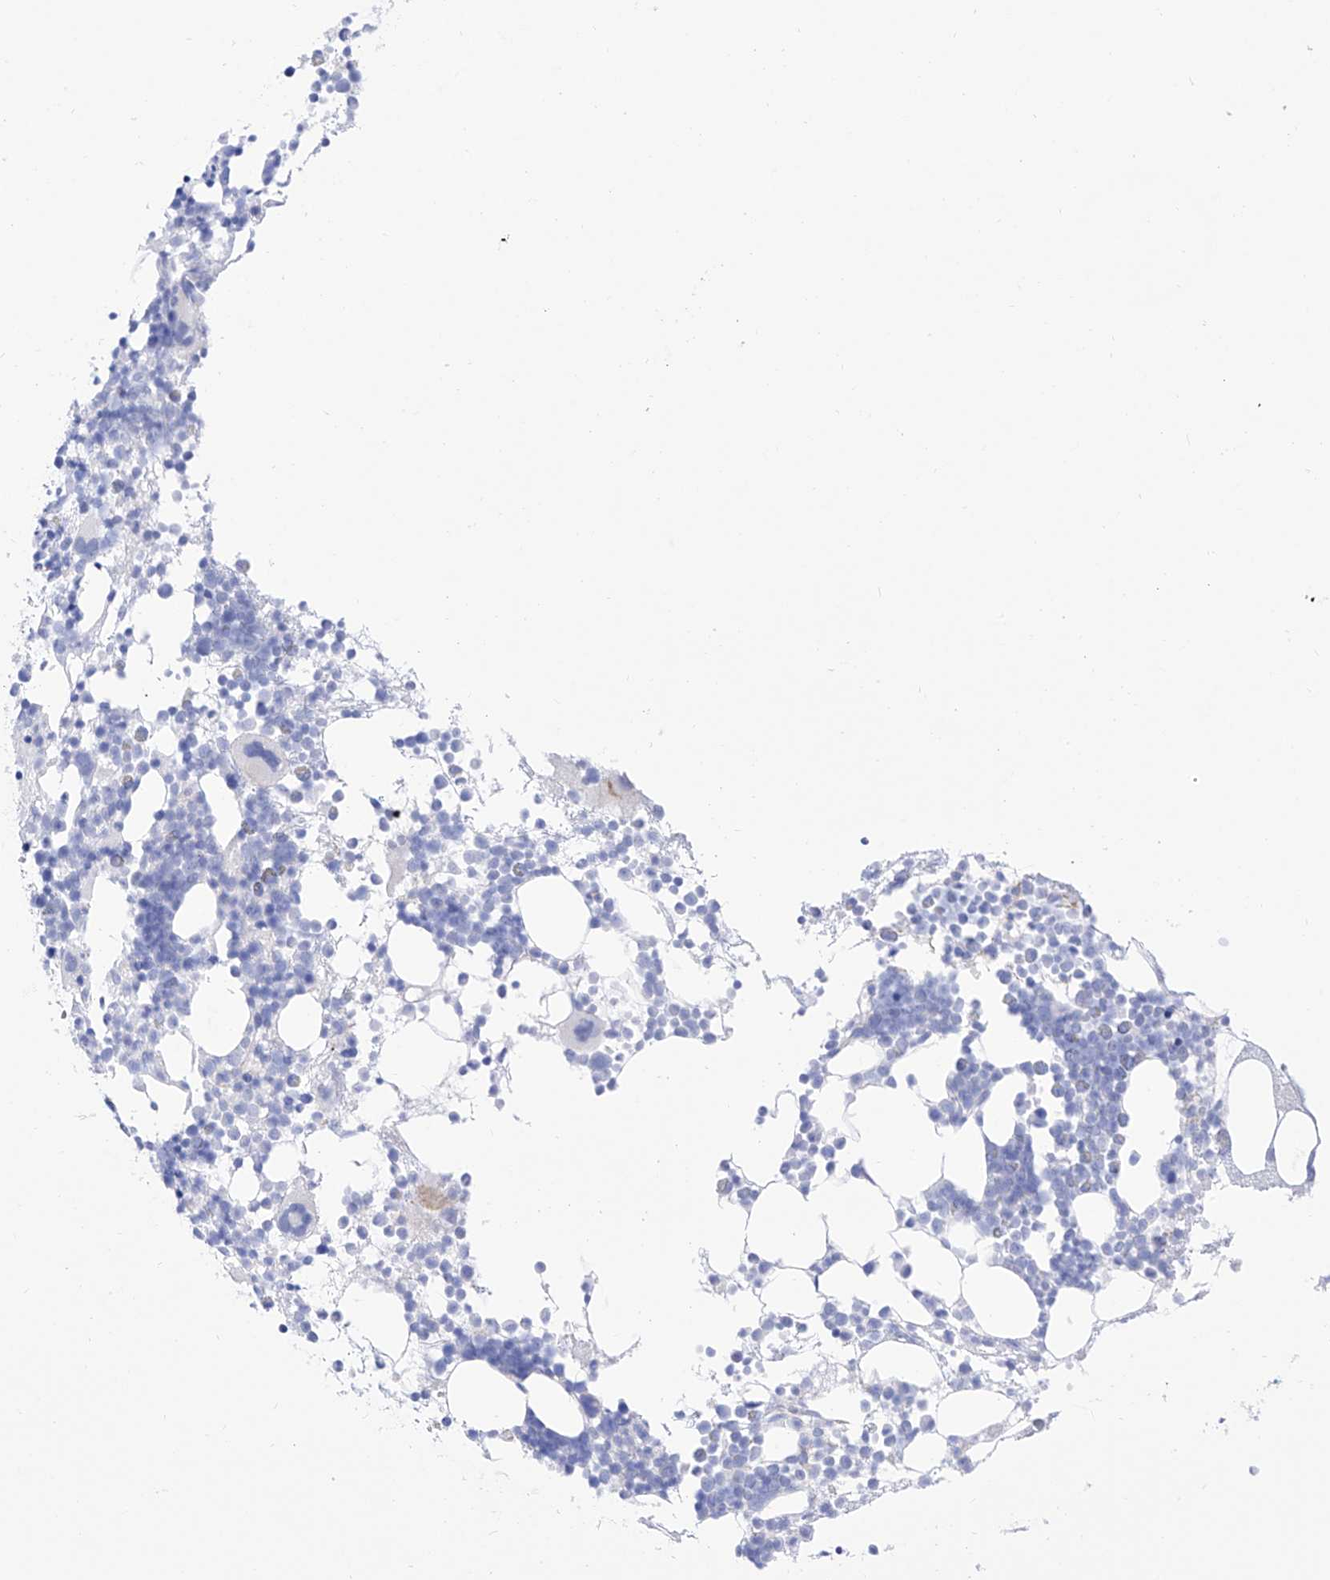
{"staining": {"intensity": "negative", "quantity": "none", "location": "none"}, "tissue": "bone marrow", "cell_type": "Hematopoietic cells", "image_type": "normal", "snomed": [{"axis": "morphology", "description": "Normal tissue, NOS"}, {"axis": "topography", "description": "Bone marrow"}], "caption": "This is an immunohistochemistry (IHC) photomicrograph of unremarkable human bone marrow. There is no expression in hematopoietic cells.", "gene": "TRPC7", "patient": {"sex": "female", "age": 57}}